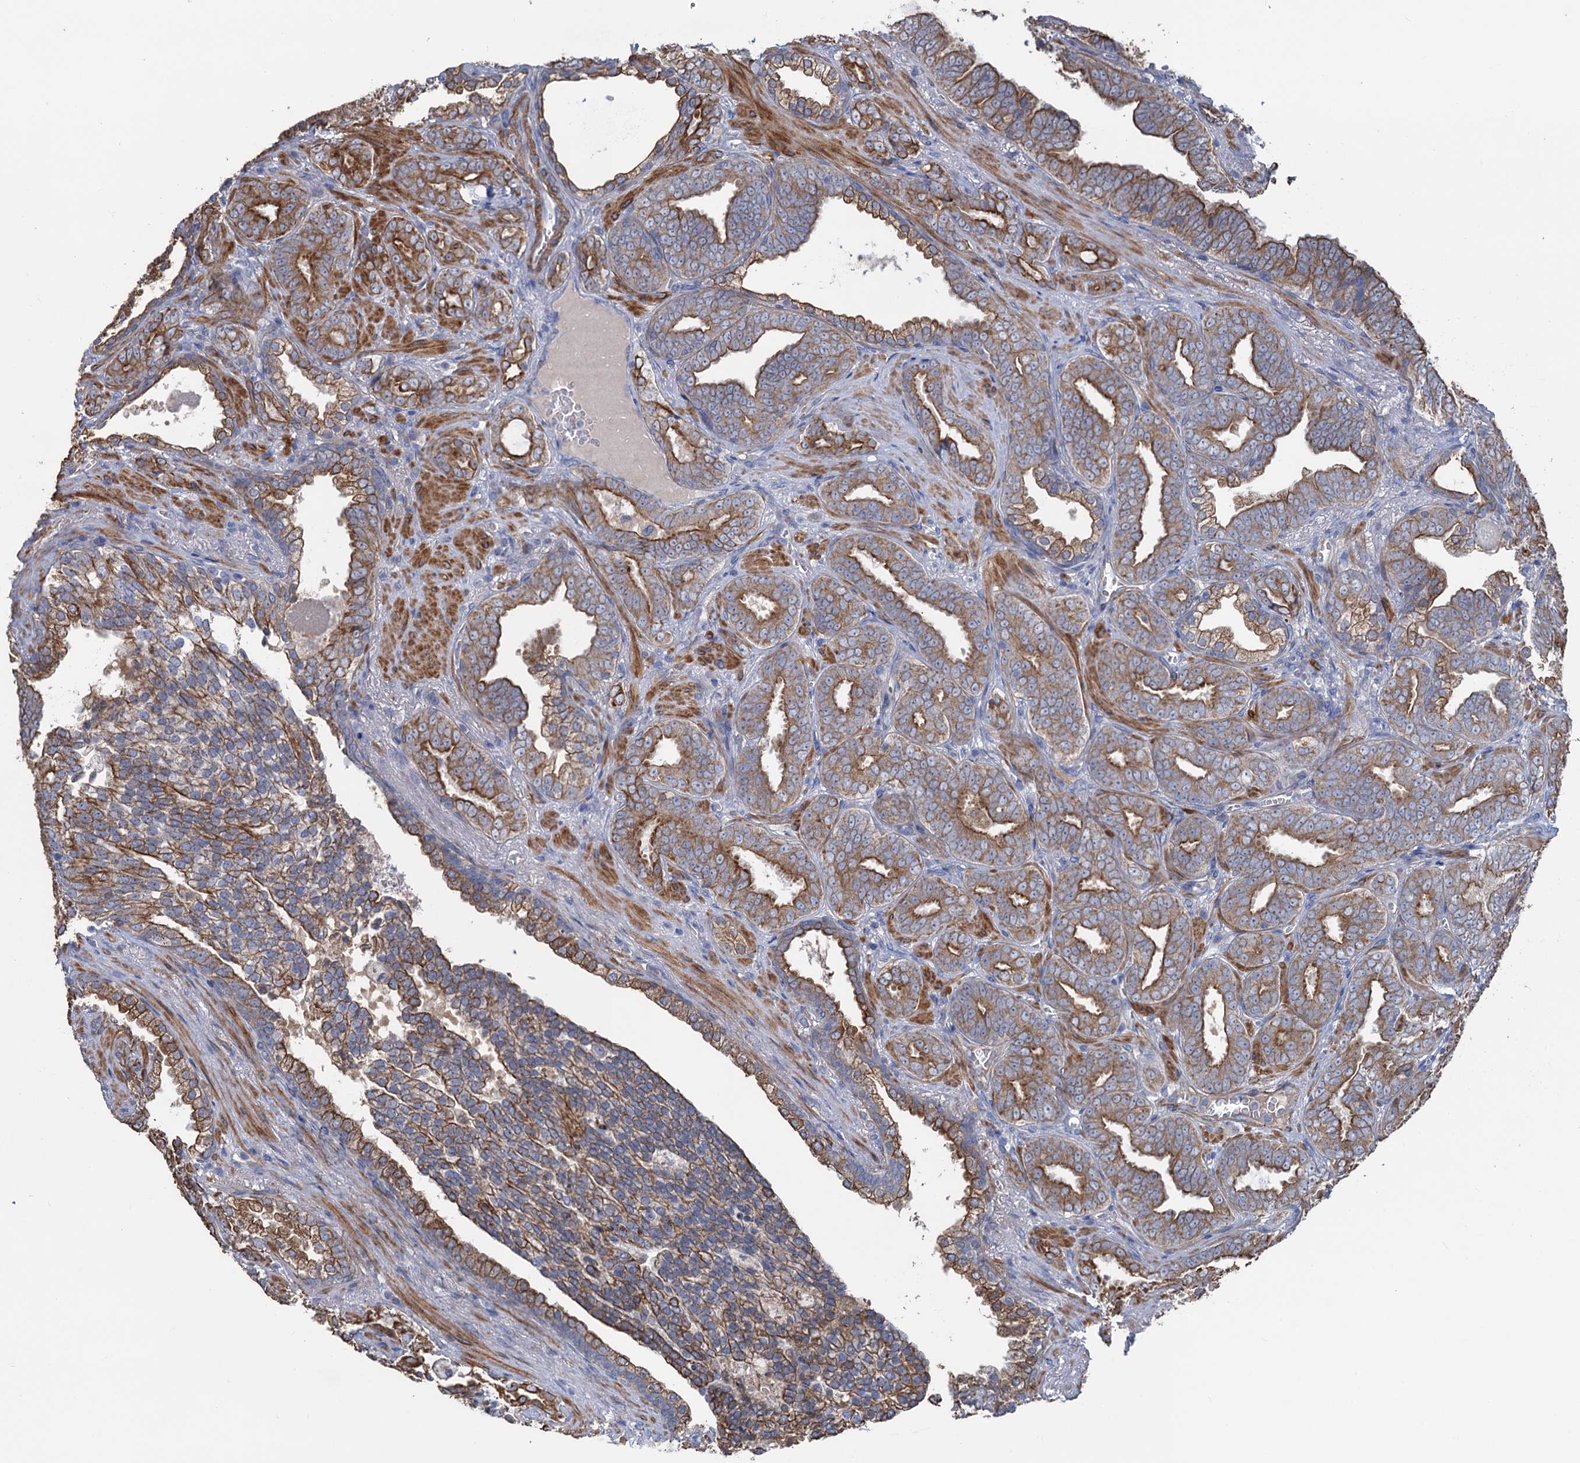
{"staining": {"intensity": "moderate", "quantity": ">75%", "location": "cytoplasmic/membranous"}, "tissue": "prostate cancer", "cell_type": "Tumor cells", "image_type": "cancer", "snomed": [{"axis": "morphology", "description": "Adenocarcinoma, High grade"}, {"axis": "topography", "description": "Prostate and seminal vesicle, NOS"}], "caption": "Prostate cancer (adenocarcinoma (high-grade)) stained with DAB (3,3'-diaminobenzidine) immunohistochemistry (IHC) exhibits medium levels of moderate cytoplasmic/membranous expression in about >75% of tumor cells. (Brightfield microscopy of DAB IHC at high magnification).", "gene": "SMCO3", "patient": {"sex": "male", "age": 67}}